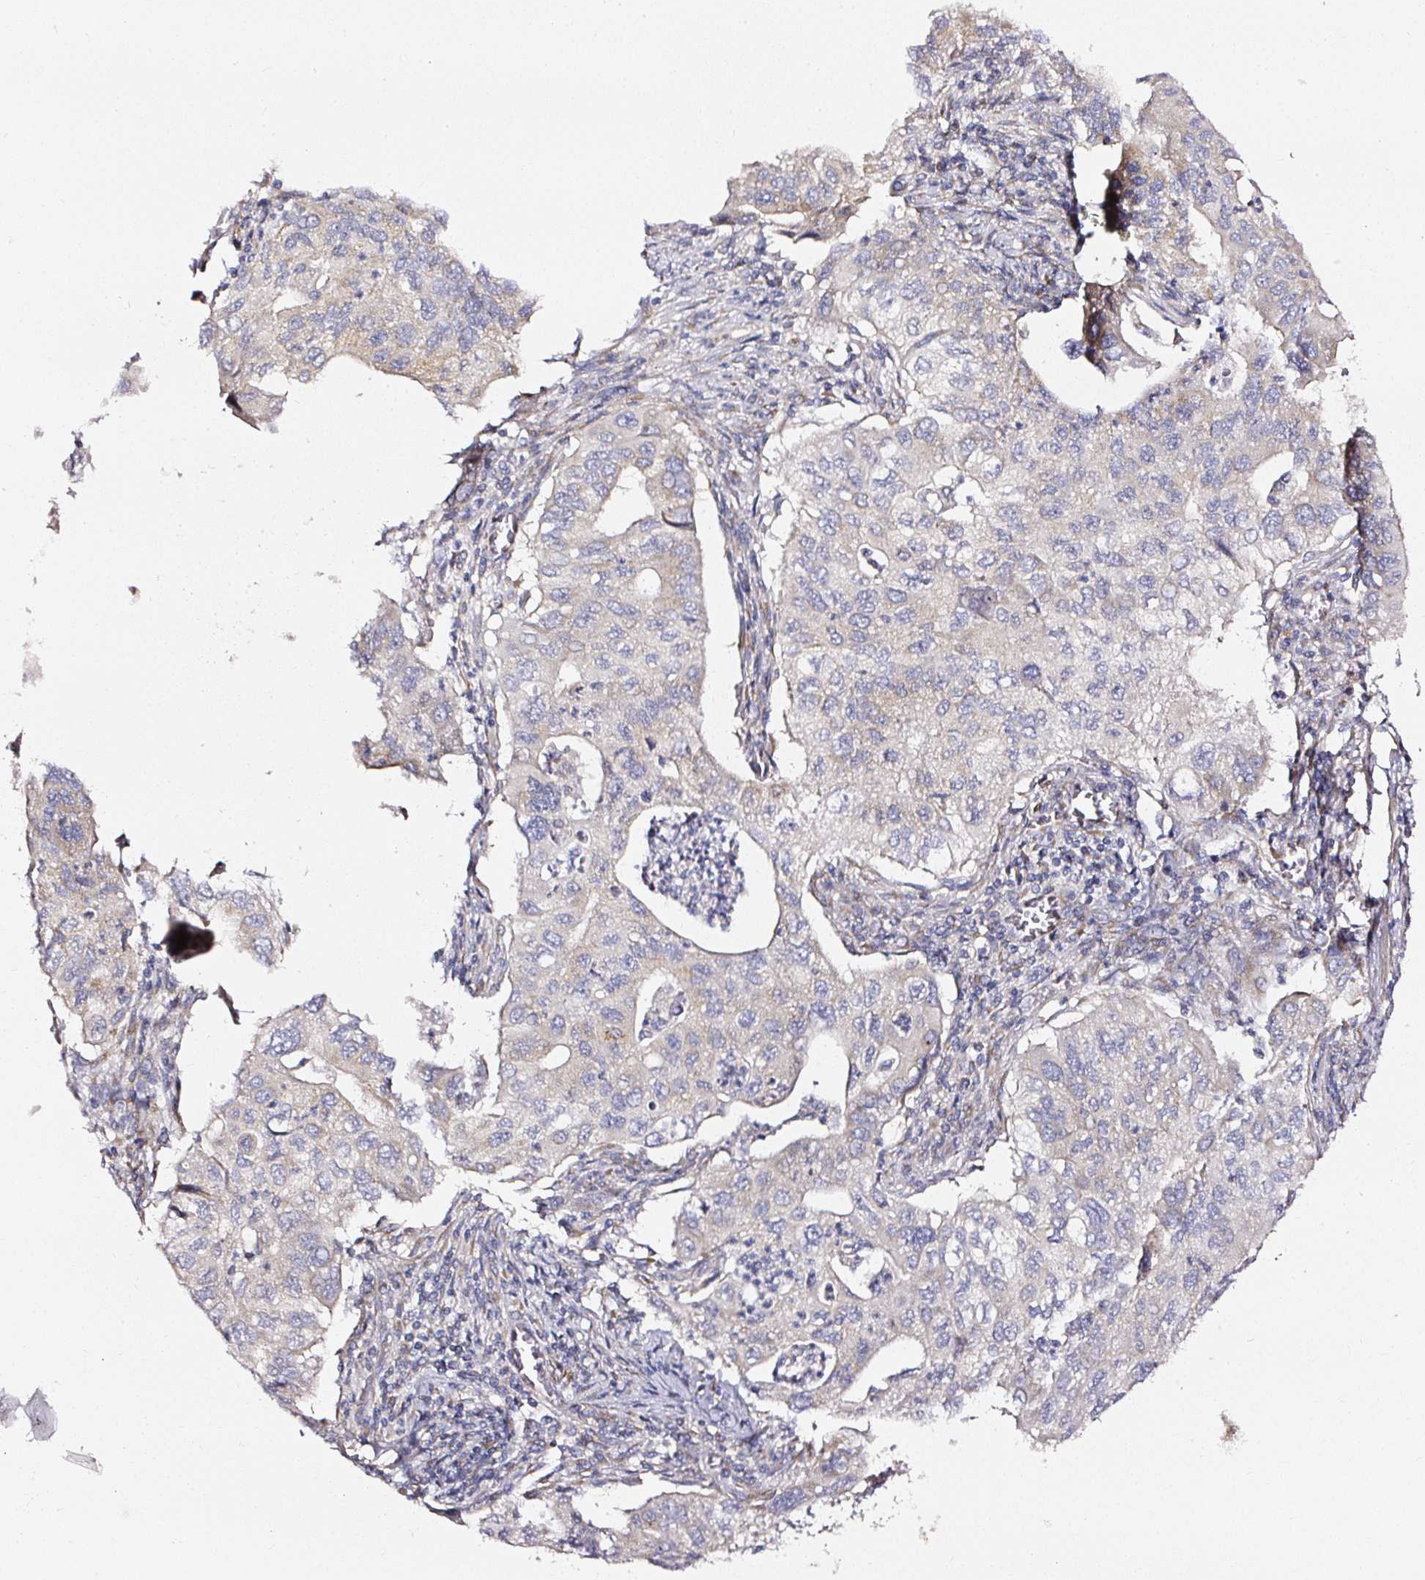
{"staining": {"intensity": "weak", "quantity": "<25%", "location": "cytoplasmic/membranous"}, "tissue": "lung cancer", "cell_type": "Tumor cells", "image_type": "cancer", "snomed": [{"axis": "morphology", "description": "Adenocarcinoma, NOS"}, {"axis": "topography", "description": "Lung"}], "caption": "Adenocarcinoma (lung) was stained to show a protein in brown. There is no significant staining in tumor cells. (Brightfield microscopy of DAB immunohistochemistry (IHC) at high magnification).", "gene": "NTRK1", "patient": {"sex": "male", "age": 48}}